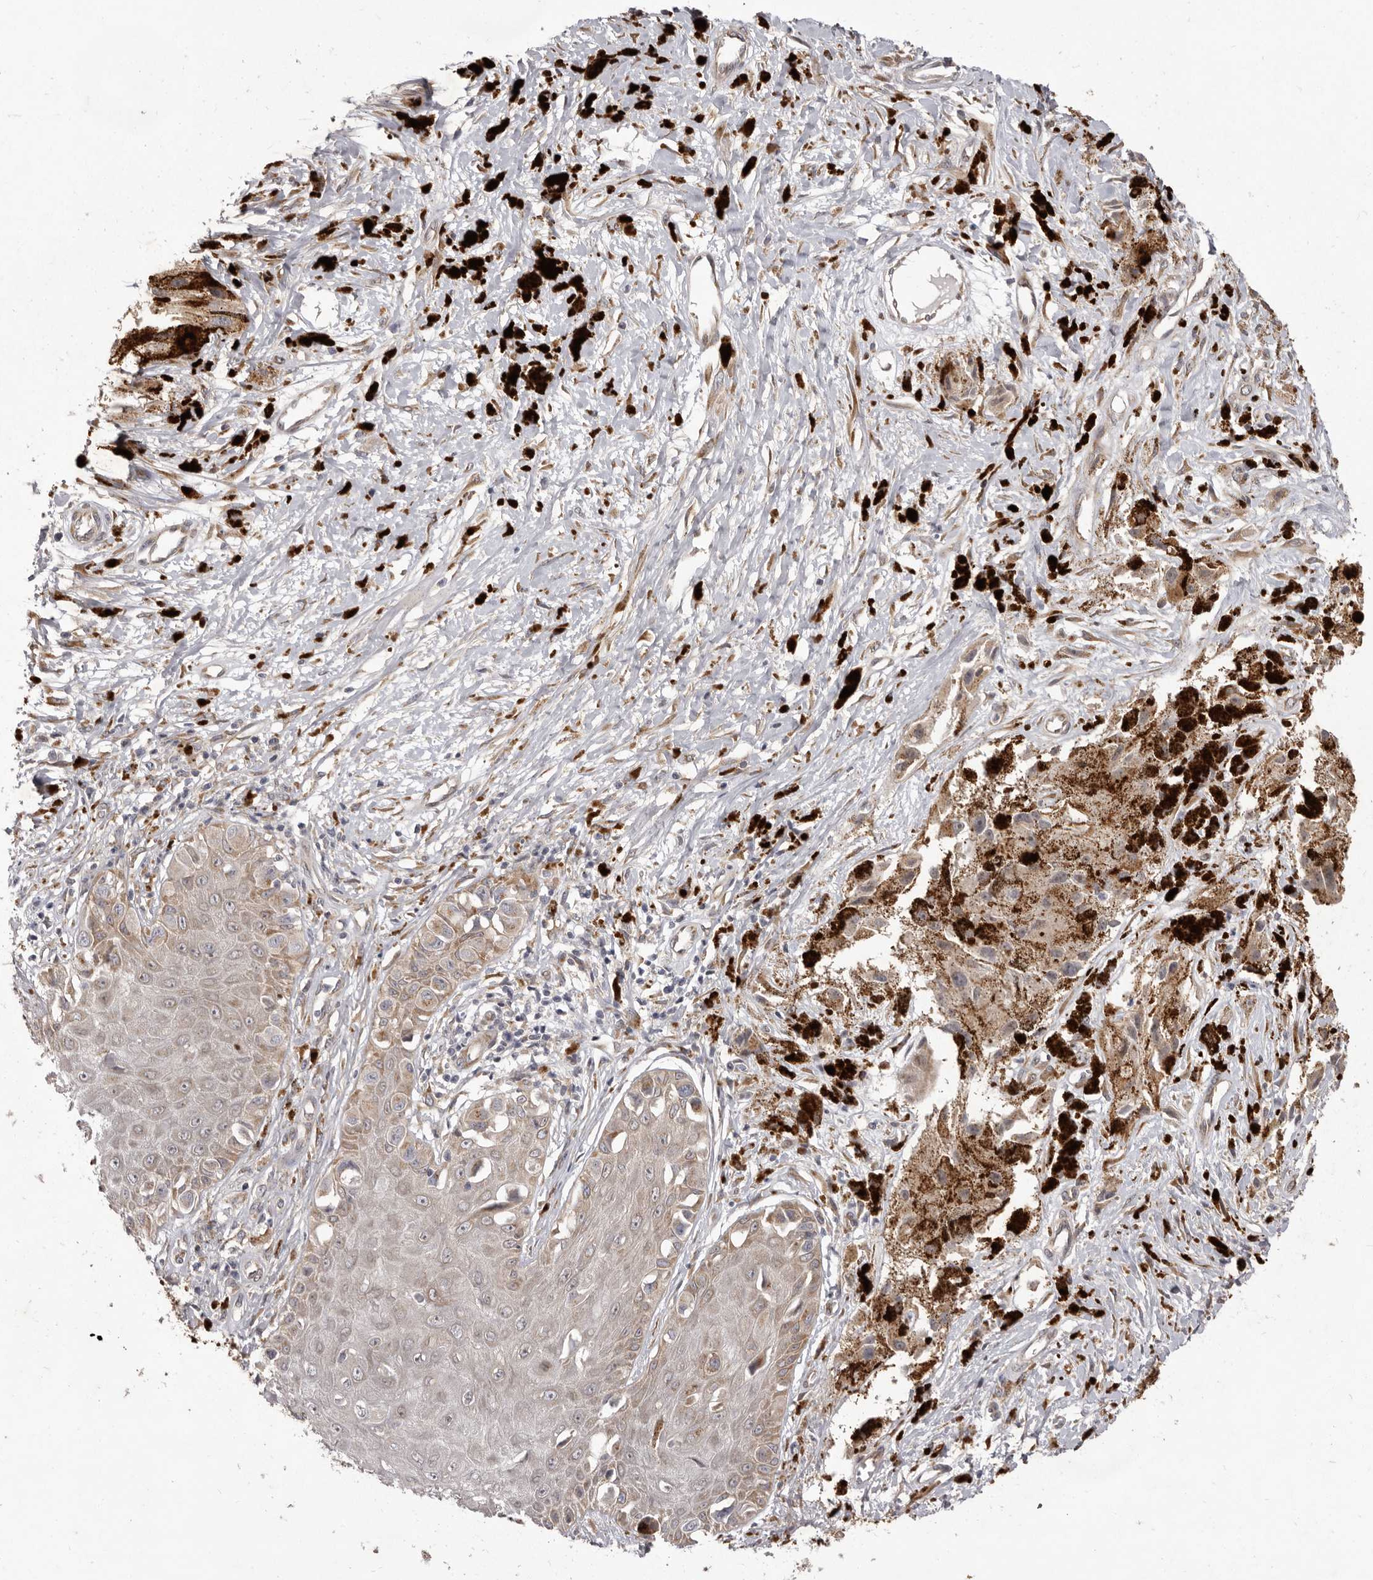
{"staining": {"intensity": "weak", "quantity": "<25%", "location": "cytoplasmic/membranous"}, "tissue": "melanoma", "cell_type": "Tumor cells", "image_type": "cancer", "snomed": [{"axis": "morphology", "description": "Malignant melanoma, NOS"}, {"axis": "topography", "description": "Skin"}], "caption": "A micrograph of melanoma stained for a protein demonstrates no brown staining in tumor cells.", "gene": "TBC1D8B", "patient": {"sex": "male", "age": 88}}